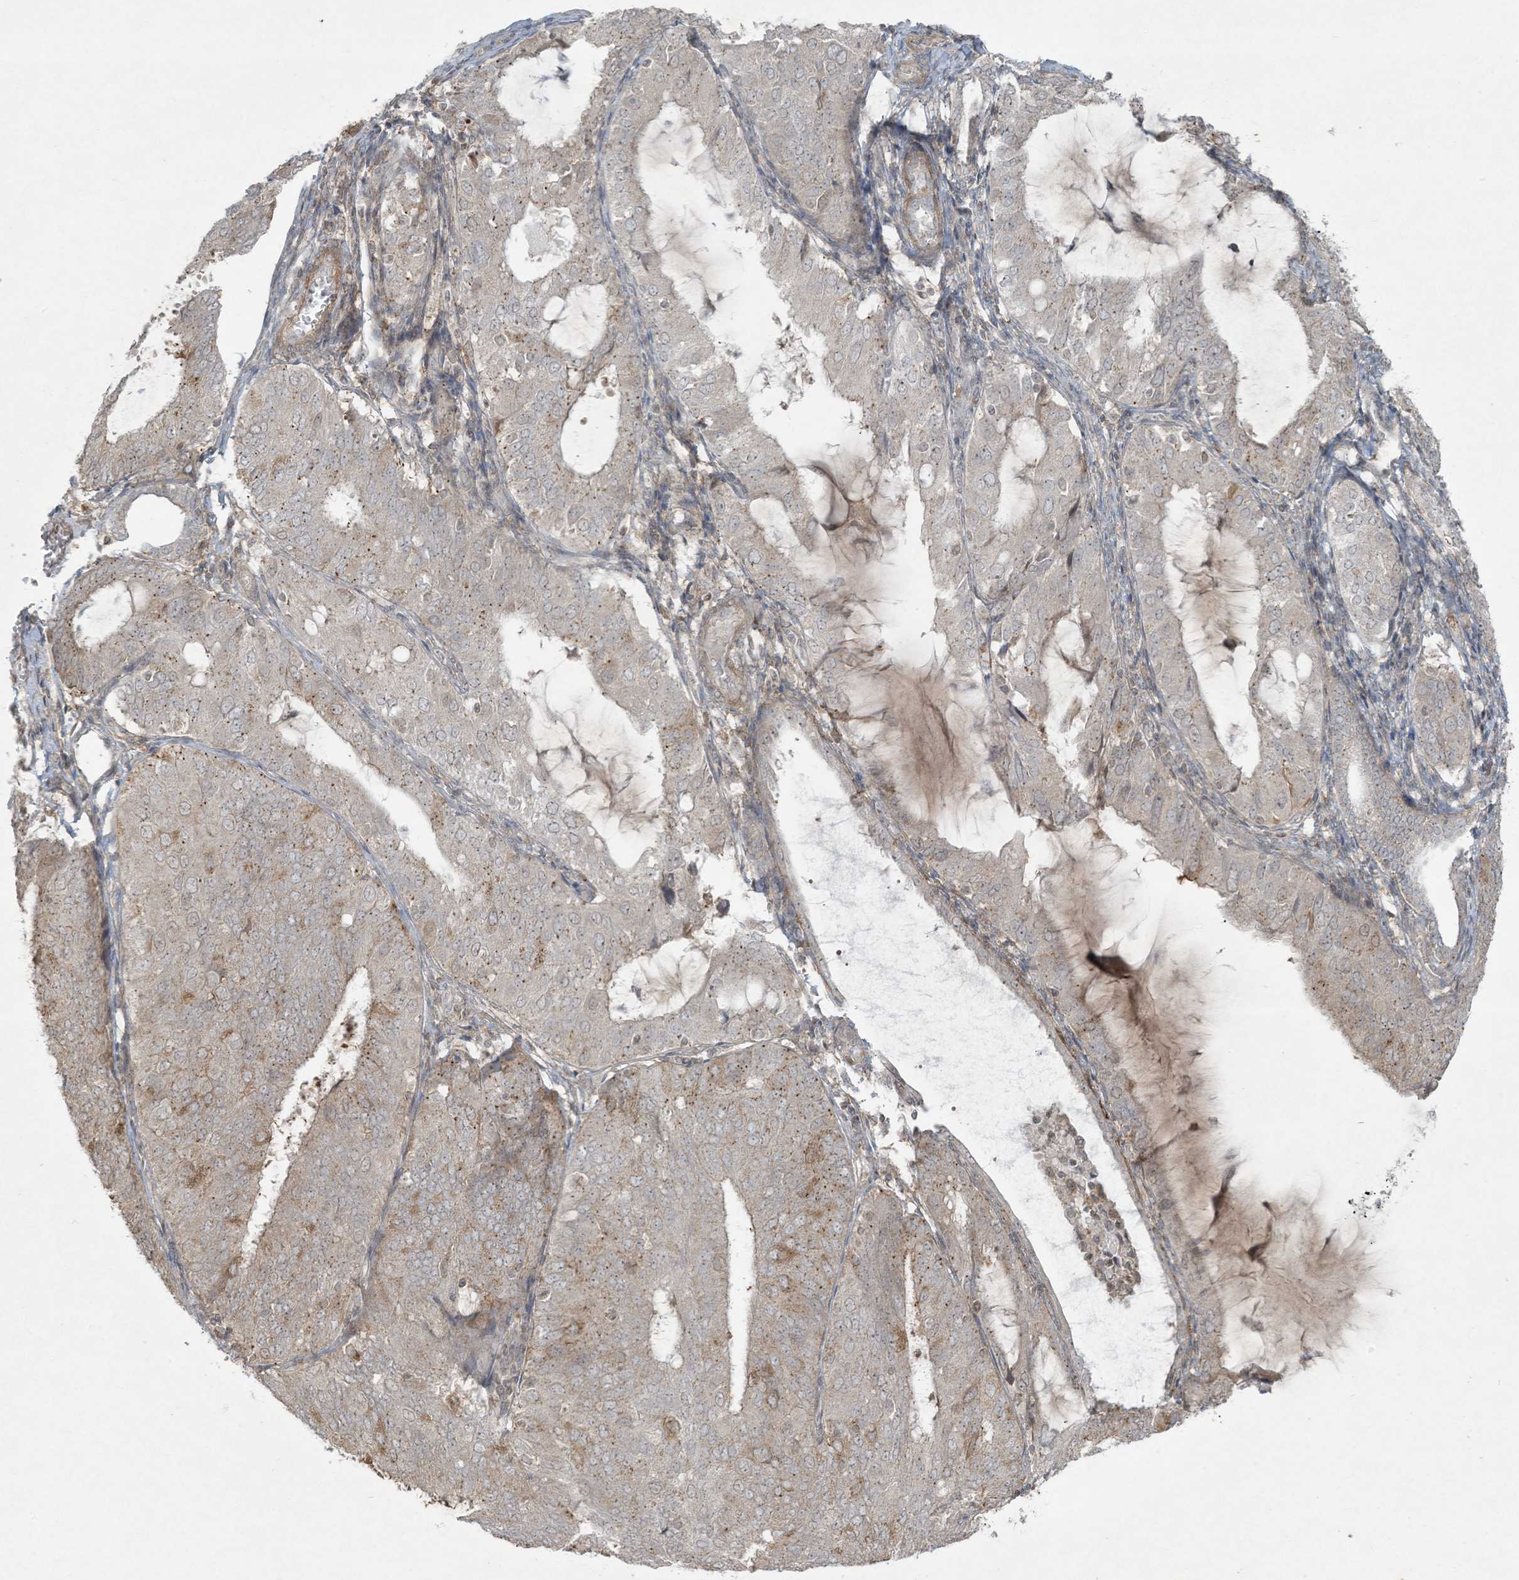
{"staining": {"intensity": "negative", "quantity": "none", "location": "none"}, "tissue": "endometrial cancer", "cell_type": "Tumor cells", "image_type": "cancer", "snomed": [{"axis": "morphology", "description": "Adenocarcinoma, NOS"}, {"axis": "topography", "description": "Endometrium"}], "caption": "Immunohistochemical staining of endometrial cancer demonstrates no significant staining in tumor cells.", "gene": "ZNF263", "patient": {"sex": "female", "age": 81}}